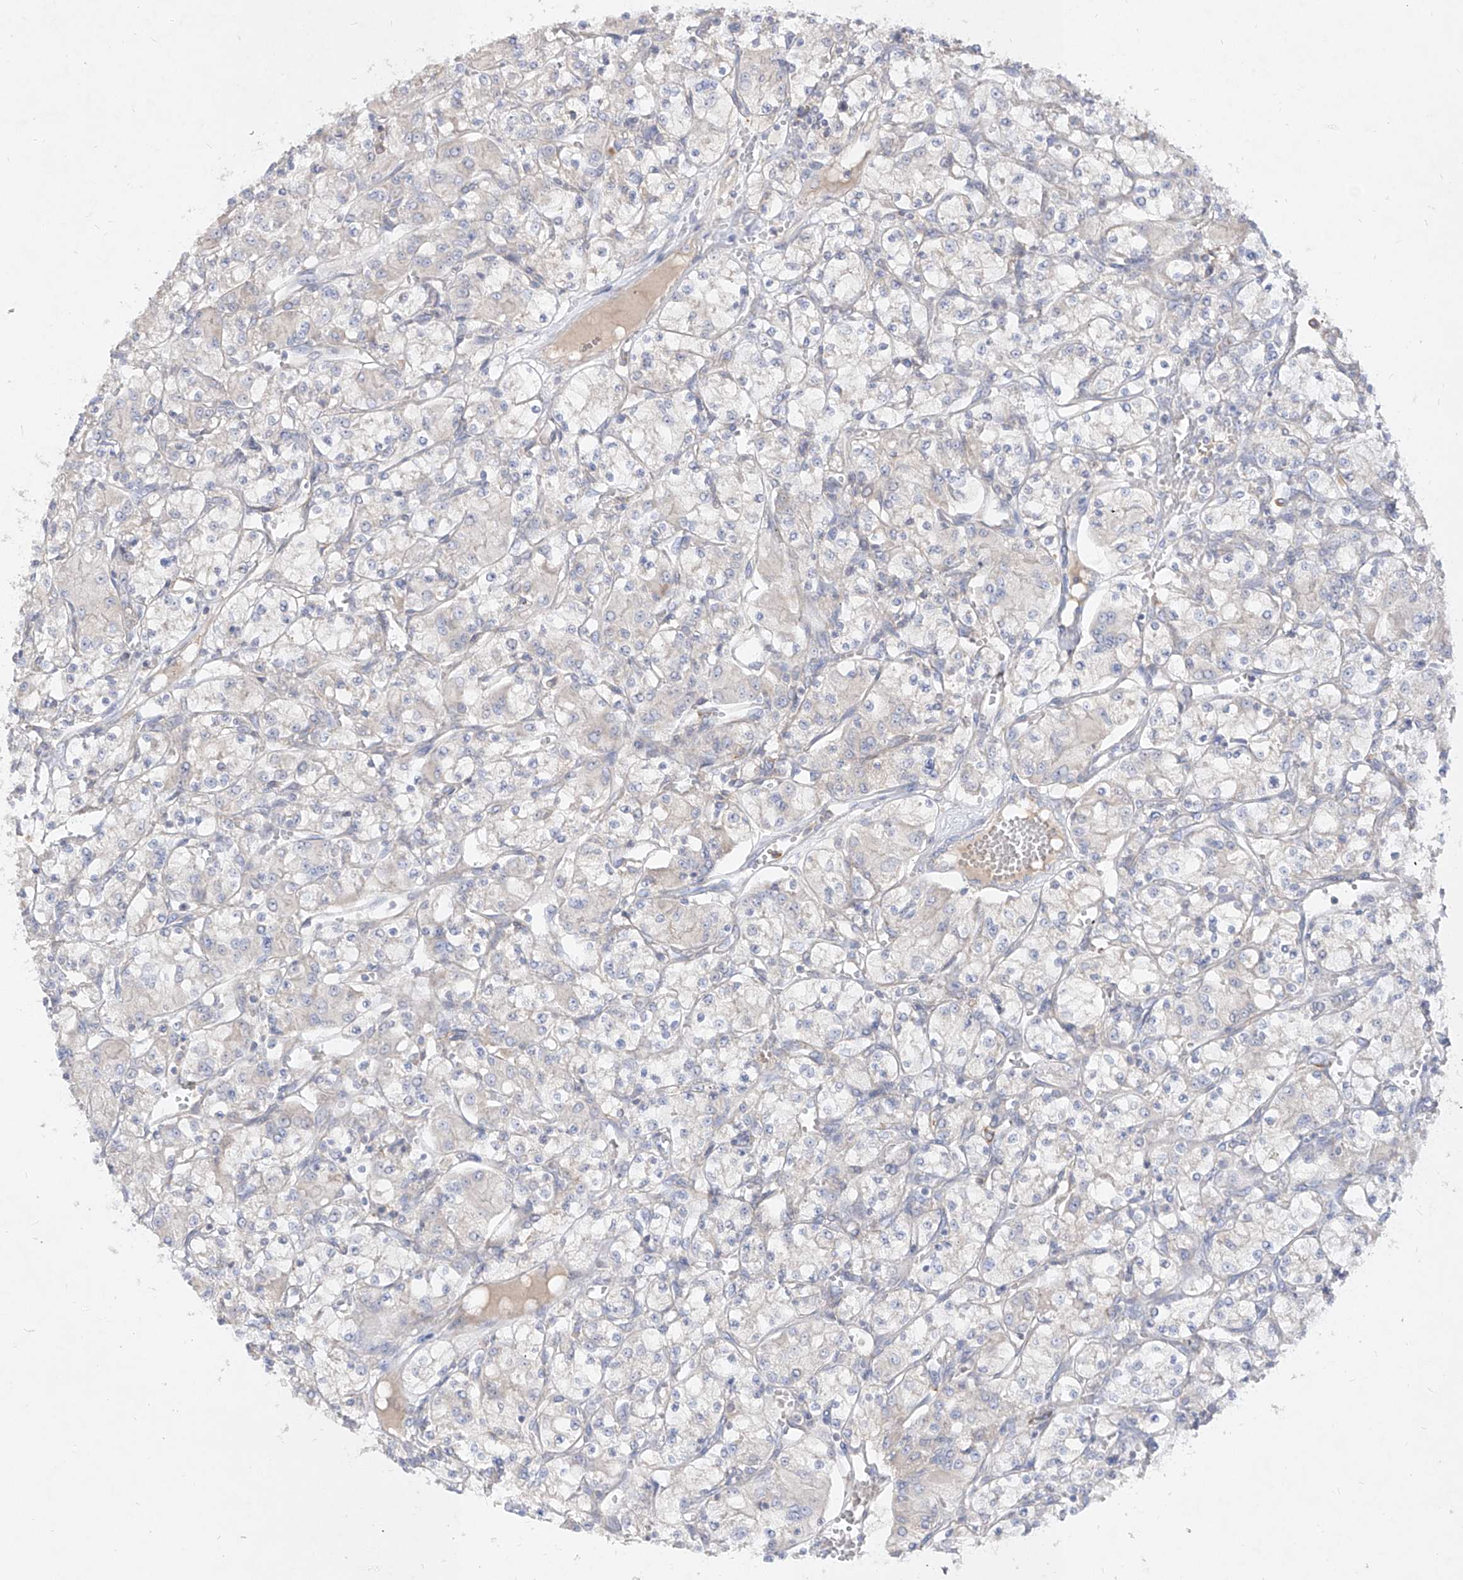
{"staining": {"intensity": "negative", "quantity": "none", "location": "none"}, "tissue": "renal cancer", "cell_type": "Tumor cells", "image_type": "cancer", "snomed": [{"axis": "morphology", "description": "Adenocarcinoma, NOS"}, {"axis": "topography", "description": "Kidney"}], "caption": "A histopathology image of renal cancer stained for a protein demonstrates no brown staining in tumor cells. (Stains: DAB (3,3'-diaminobenzidine) immunohistochemistry (IHC) with hematoxylin counter stain, Microscopy: brightfield microscopy at high magnification).", "gene": "RBFOX3", "patient": {"sex": "female", "age": 59}}